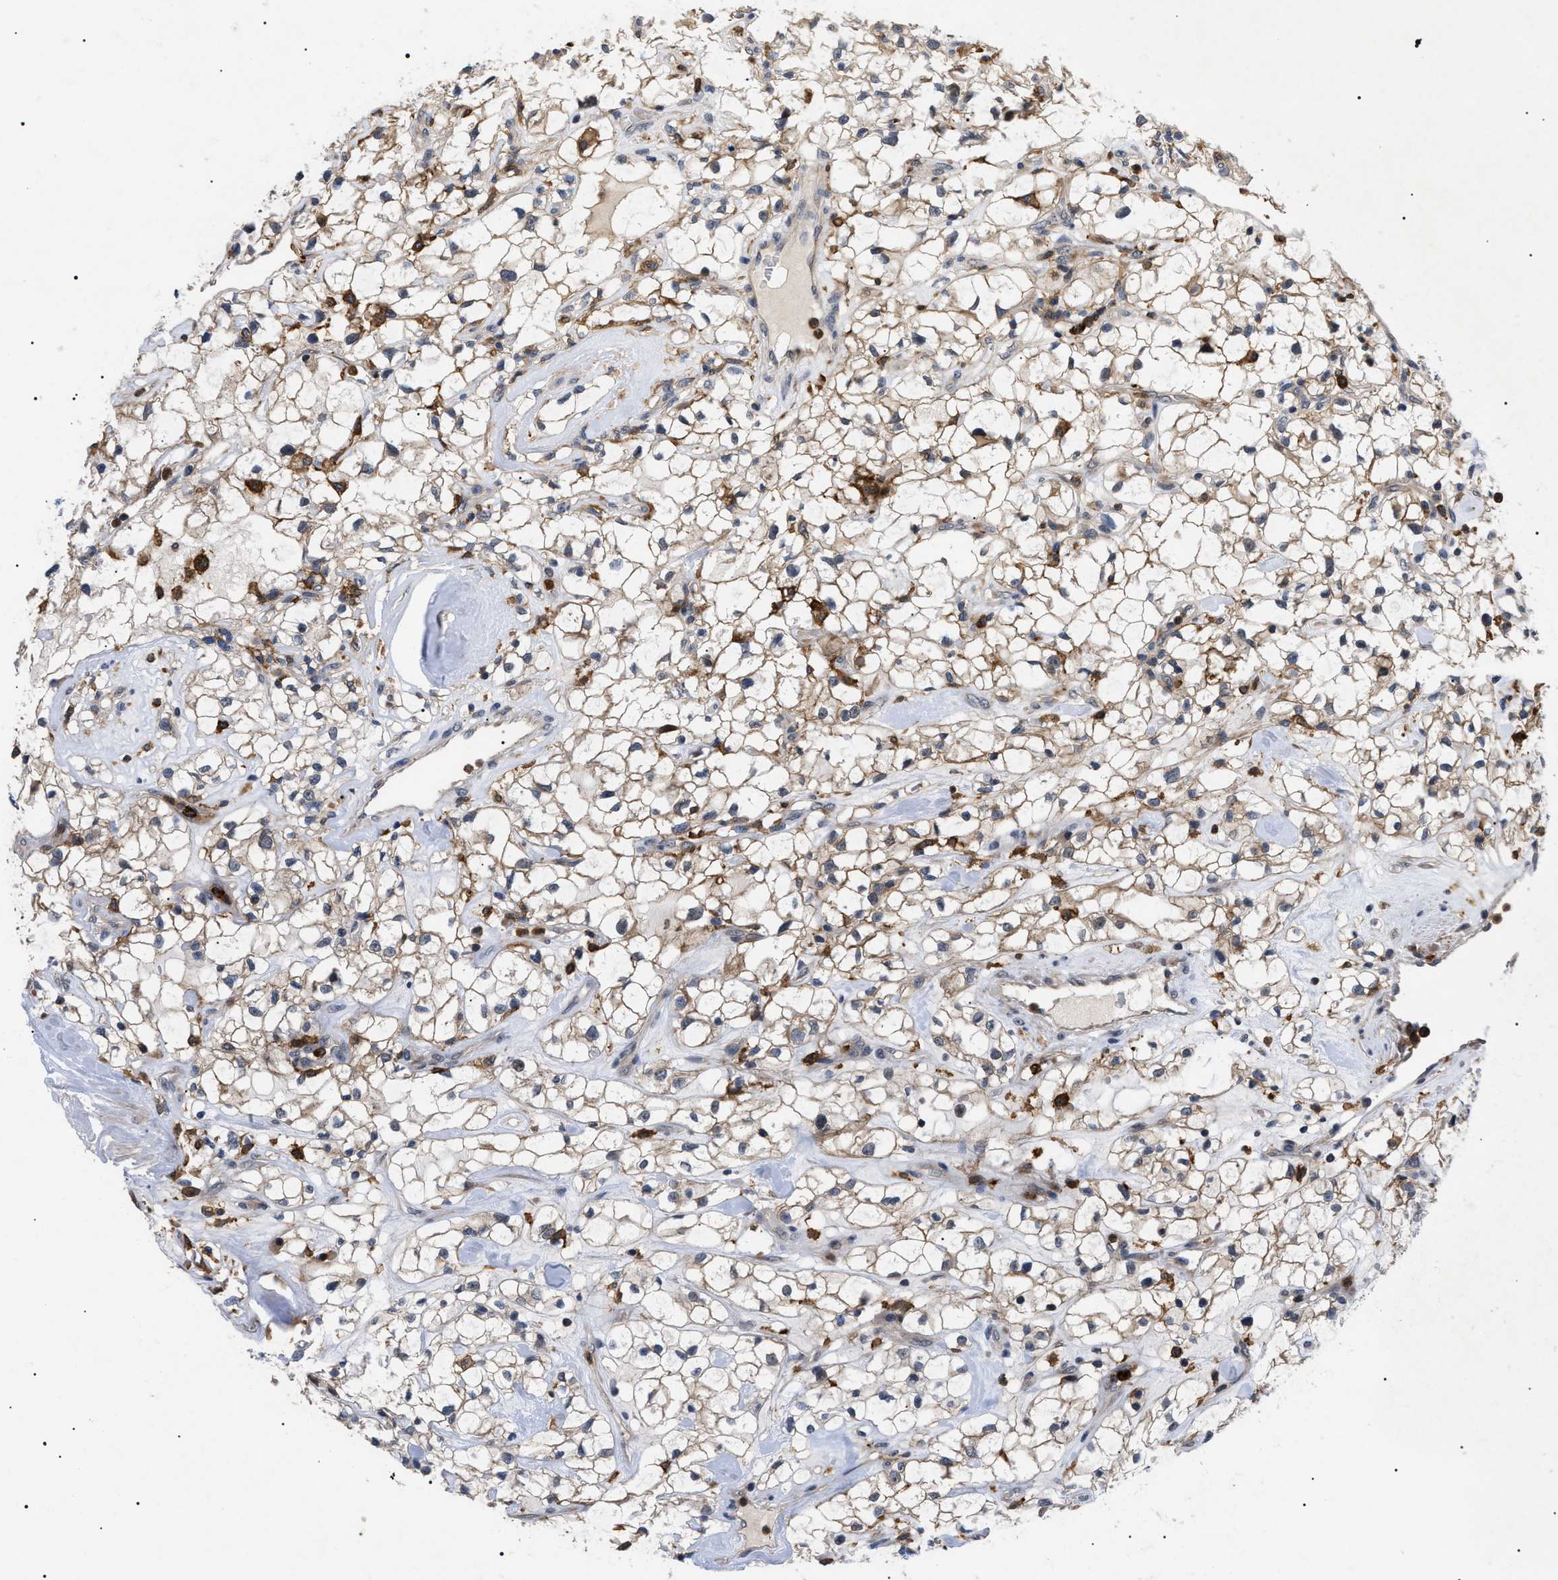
{"staining": {"intensity": "weak", "quantity": "<25%", "location": "cytoplasmic/membranous"}, "tissue": "renal cancer", "cell_type": "Tumor cells", "image_type": "cancer", "snomed": [{"axis": "morphology", "description": "Adenocarcinoma, NOS"}, {"axis": "topography", "description": "Kidney"}], "caption": "Tumor cells are negative for brown protein staining in renal adenocarcinoma.", "gene": "CD300A", "patient": {"sex": "female", "age": 60}}